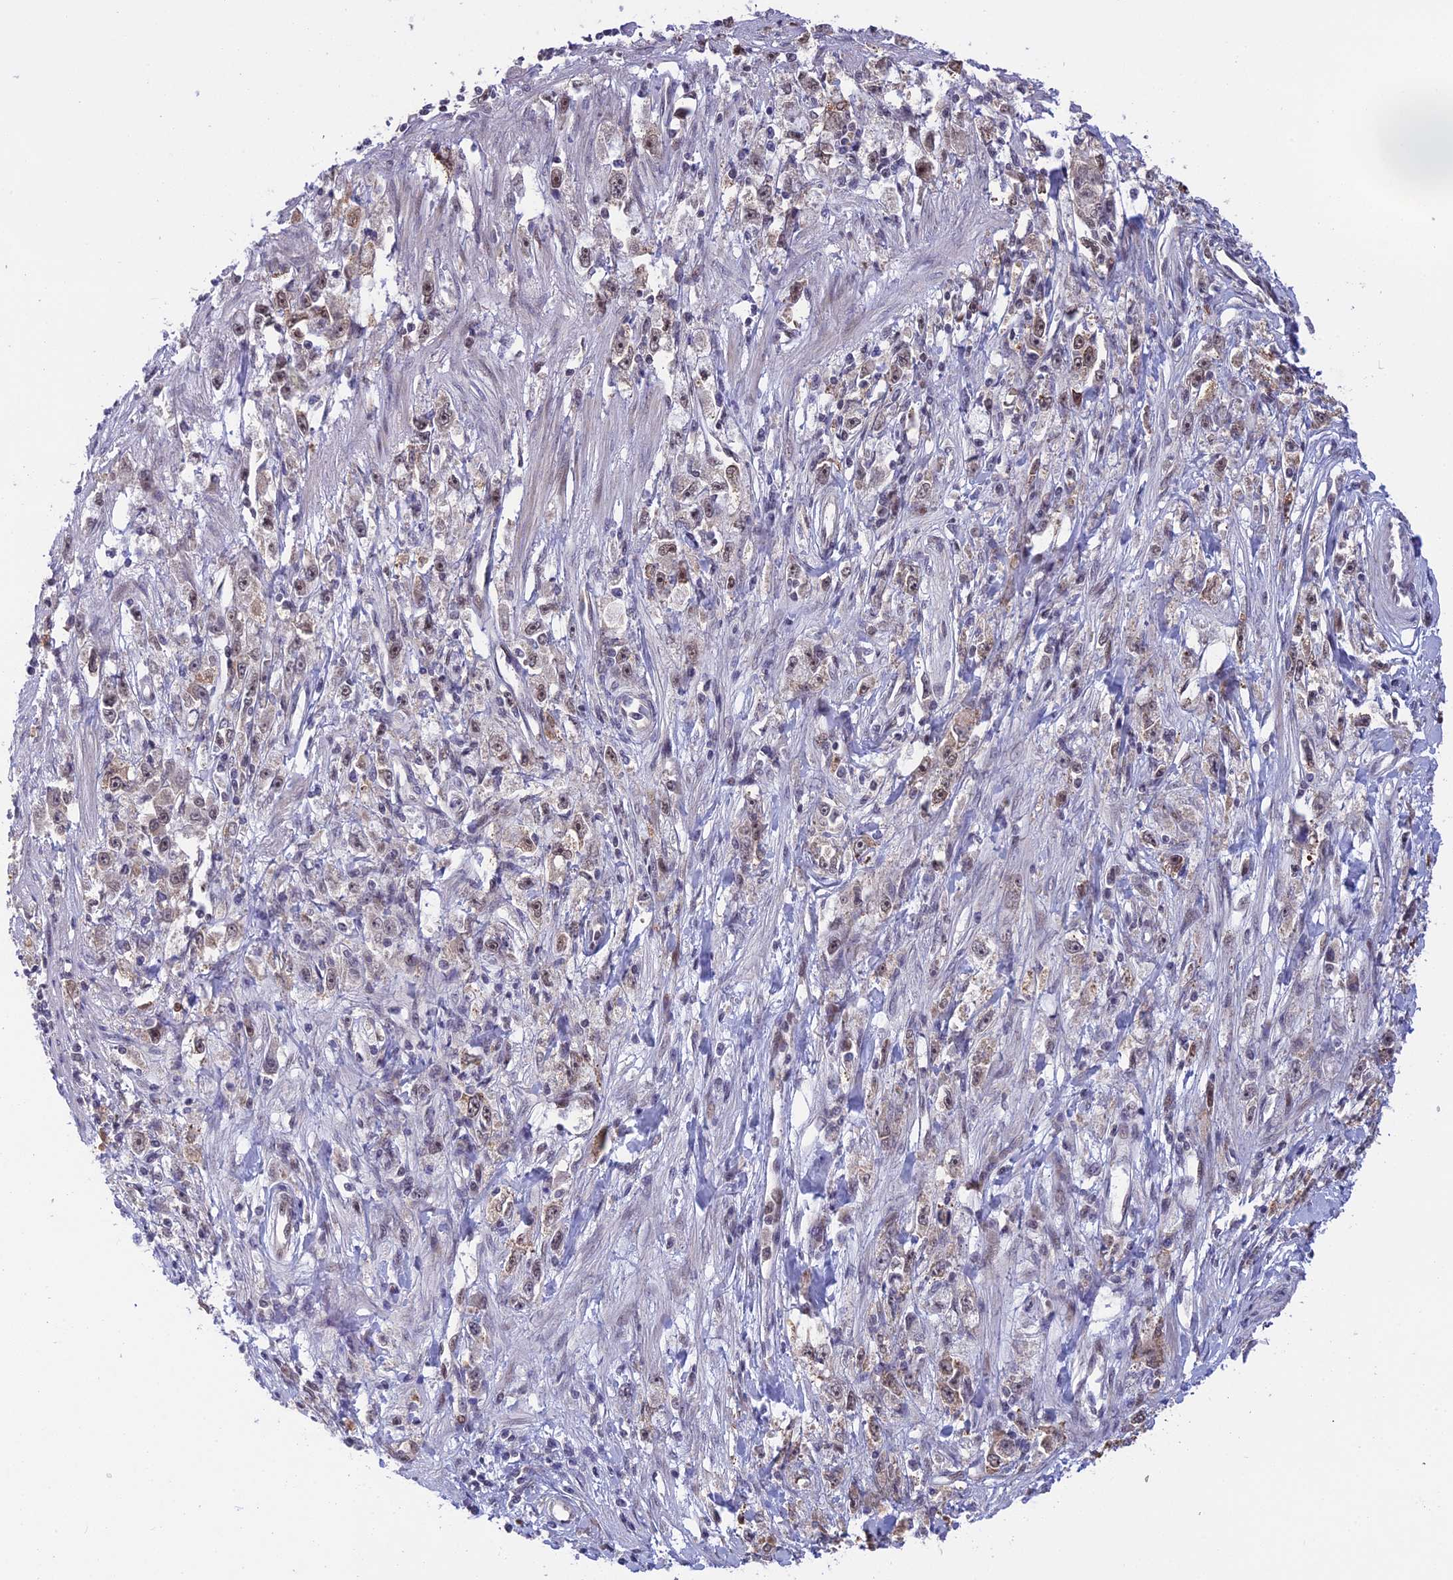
{"staining": {"intensity": "weak", "quantity": "25%-75%", "location": "nuclear"}, "tissue": "stomach cancer", "cell_type": "Tumor cells", "image_type": "cancer", "snomed": [{"axis": "morphology", "description": "Adenocarcinoma, NOS"}, {"axis": "topography", "description": "Stomach"}], "caption": "Stomach cancer stained for a protein (brown) exhibits weak nuclear positive positivity in approximately 25%-75% of tumor cells.", "gene": "POLR2C", "patient": {"sex": "female", "age": 59}}